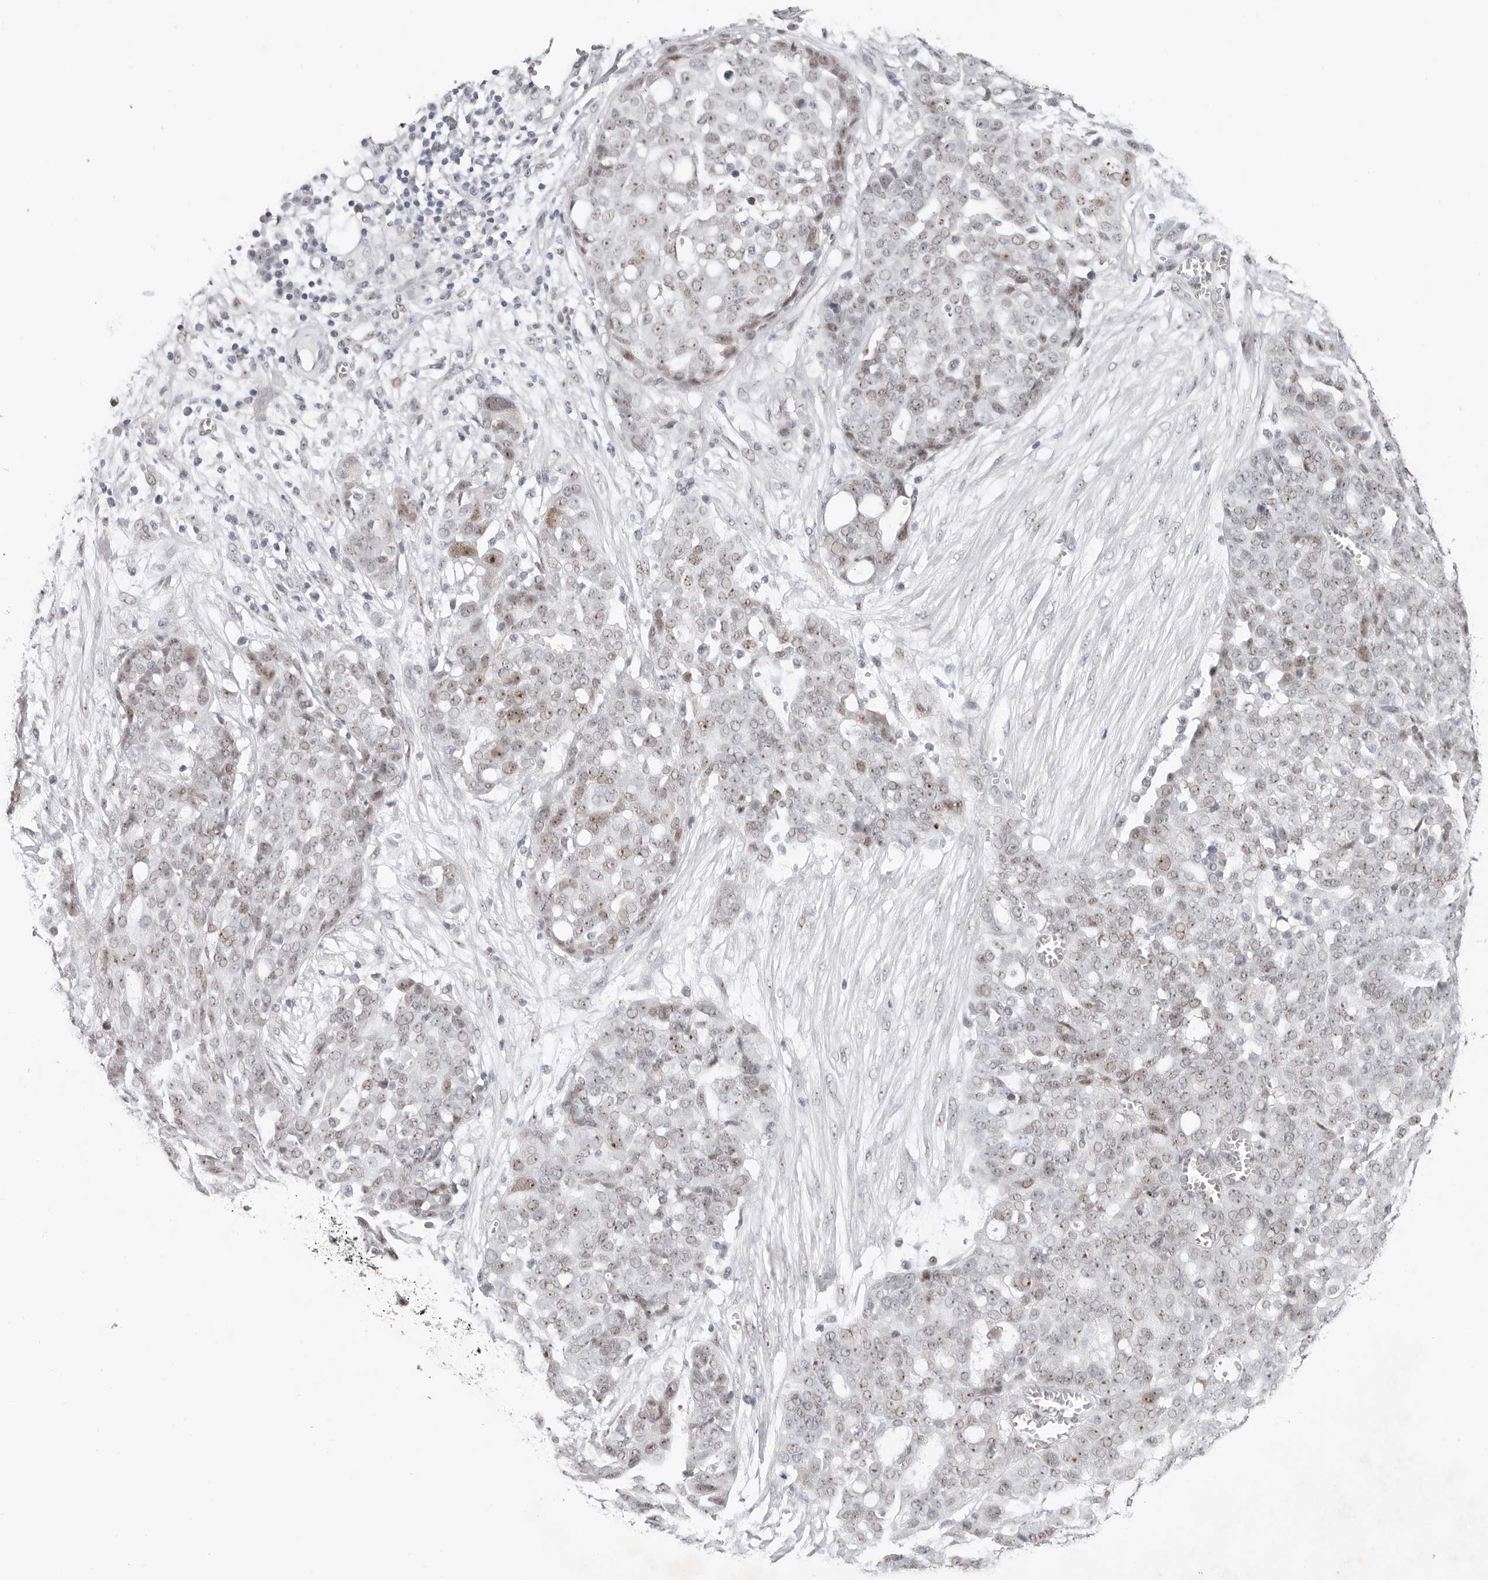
{"staining": {"intensity": "moderate", "quantity": "<25%", "location": "nuclear"}, "tissue": "ovarian cancer", "cell_type": "Tumor cells", "image_type": "cancer", "snomed": [{"axis": "morphology", "description": "Cystadenocarcinoma, serous, NOS"}, {"axis": "topography", "description": "Soft tissue"}, {"axis": "topography", "description": "Ovary"}], "caption": "Immunohistochemistry histopathology image of neoplastic tissue: ovarian cancer (serous cystadenocarcinoma) stained using immunohistochemistry exhibits low levels of moderate protein expression localized specifically in the nuclear of tumor cells, appearing as a nuclear brown color.", "gene": "LARP7", "patient": {"sex": "female", "age": 57}}